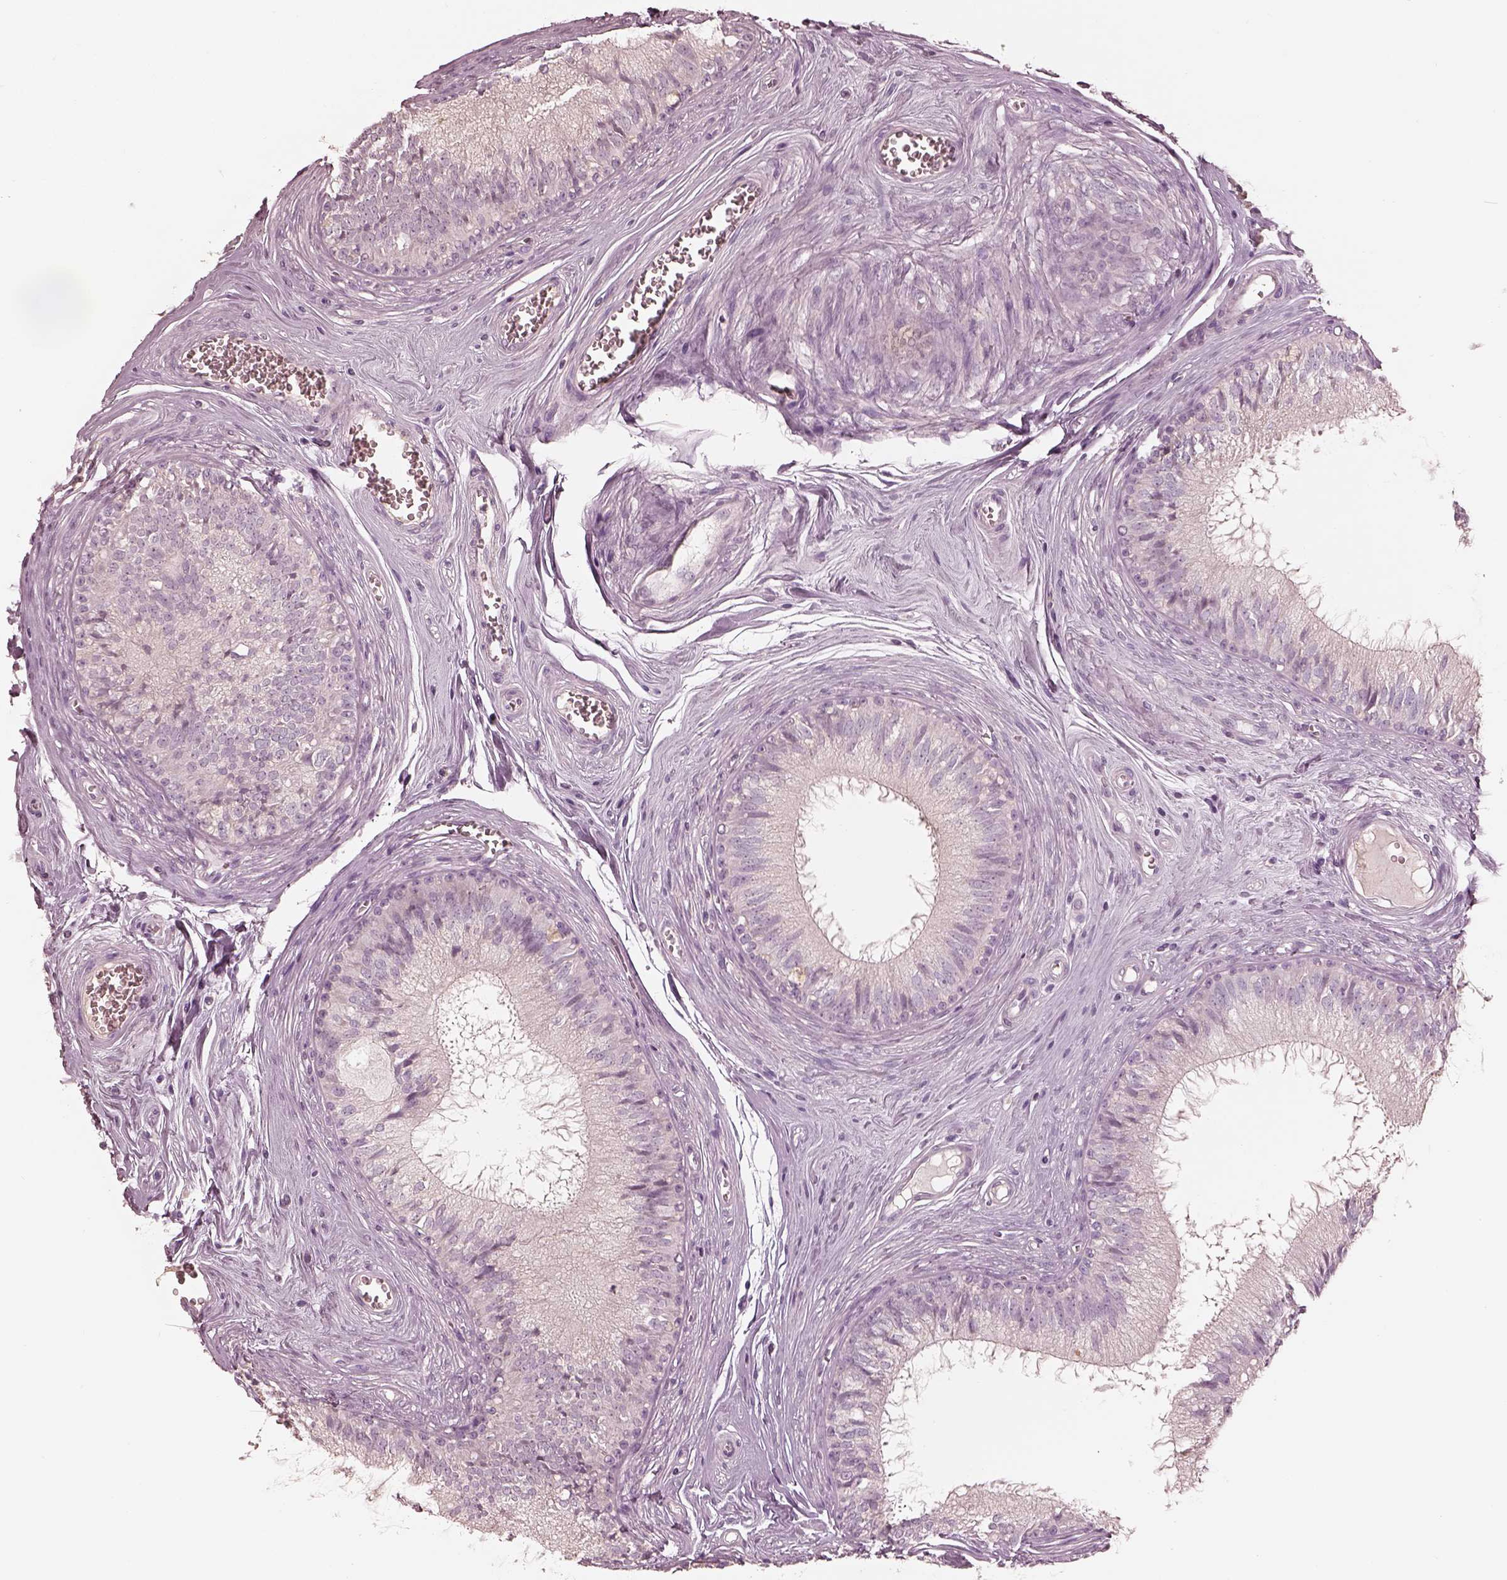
{"staining": {"intensity": "negative", "quantity": "none", "location": "none"}, "tissue": "epididymis", "cell_type": "Glandular cells", "image_type": "normal", "snomed": [{"axis": "morphology", "description": "Normal tissue, NOS"}, {"axis": "topography", "description": "Epididymis"}], "caption": "This is an immunohistochemistry (IHC) photomicrograph of normal human epididymis. There is no expression in glandular cells.", "gene": "ANKLE1", "patient": {"sex": "male", "age": 37}}